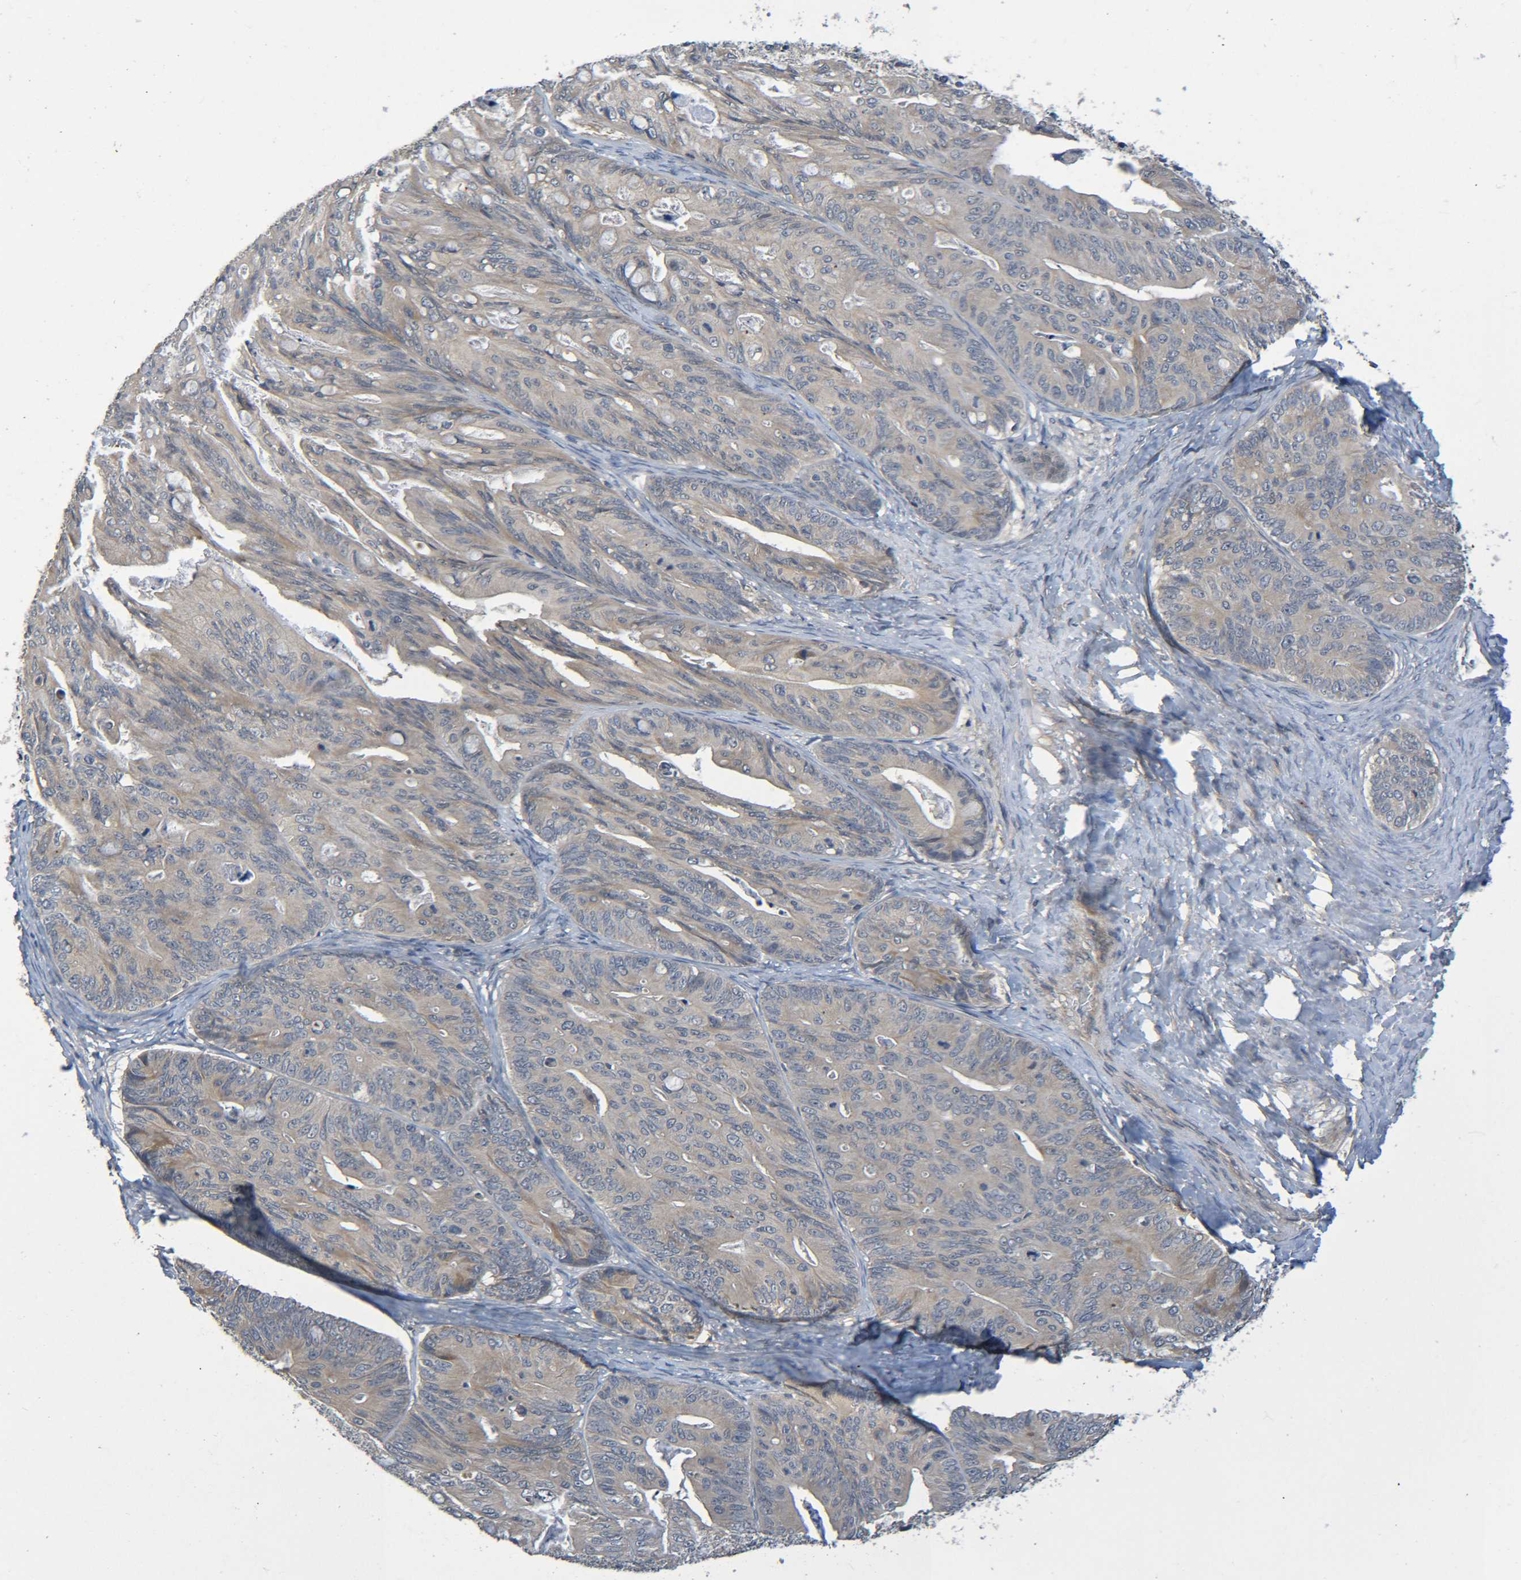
{"staining": {"intensity": "weak", "quantity": ">75%", "location": "cytoplasmic/membranous"}, "tissue": "ovarian cancer", "cell_type": "Tumor cells", "image_type": "cancer", "snomed": [{"axis": "morphology", "description": "Cystadenocarcinoma, mucinous, NOS"}, {"axis": "topography", "description": "Ovary"}], "caption": "Human mucinous cystadenocarcinoma (ovarian) stained with a brown dye demonstrates weak cytoplasmic/membranous positive staining in approximately >75% of tumor cells.", "gene": "CYP4F2", "patient": {"sex": "female", "age": 37}}